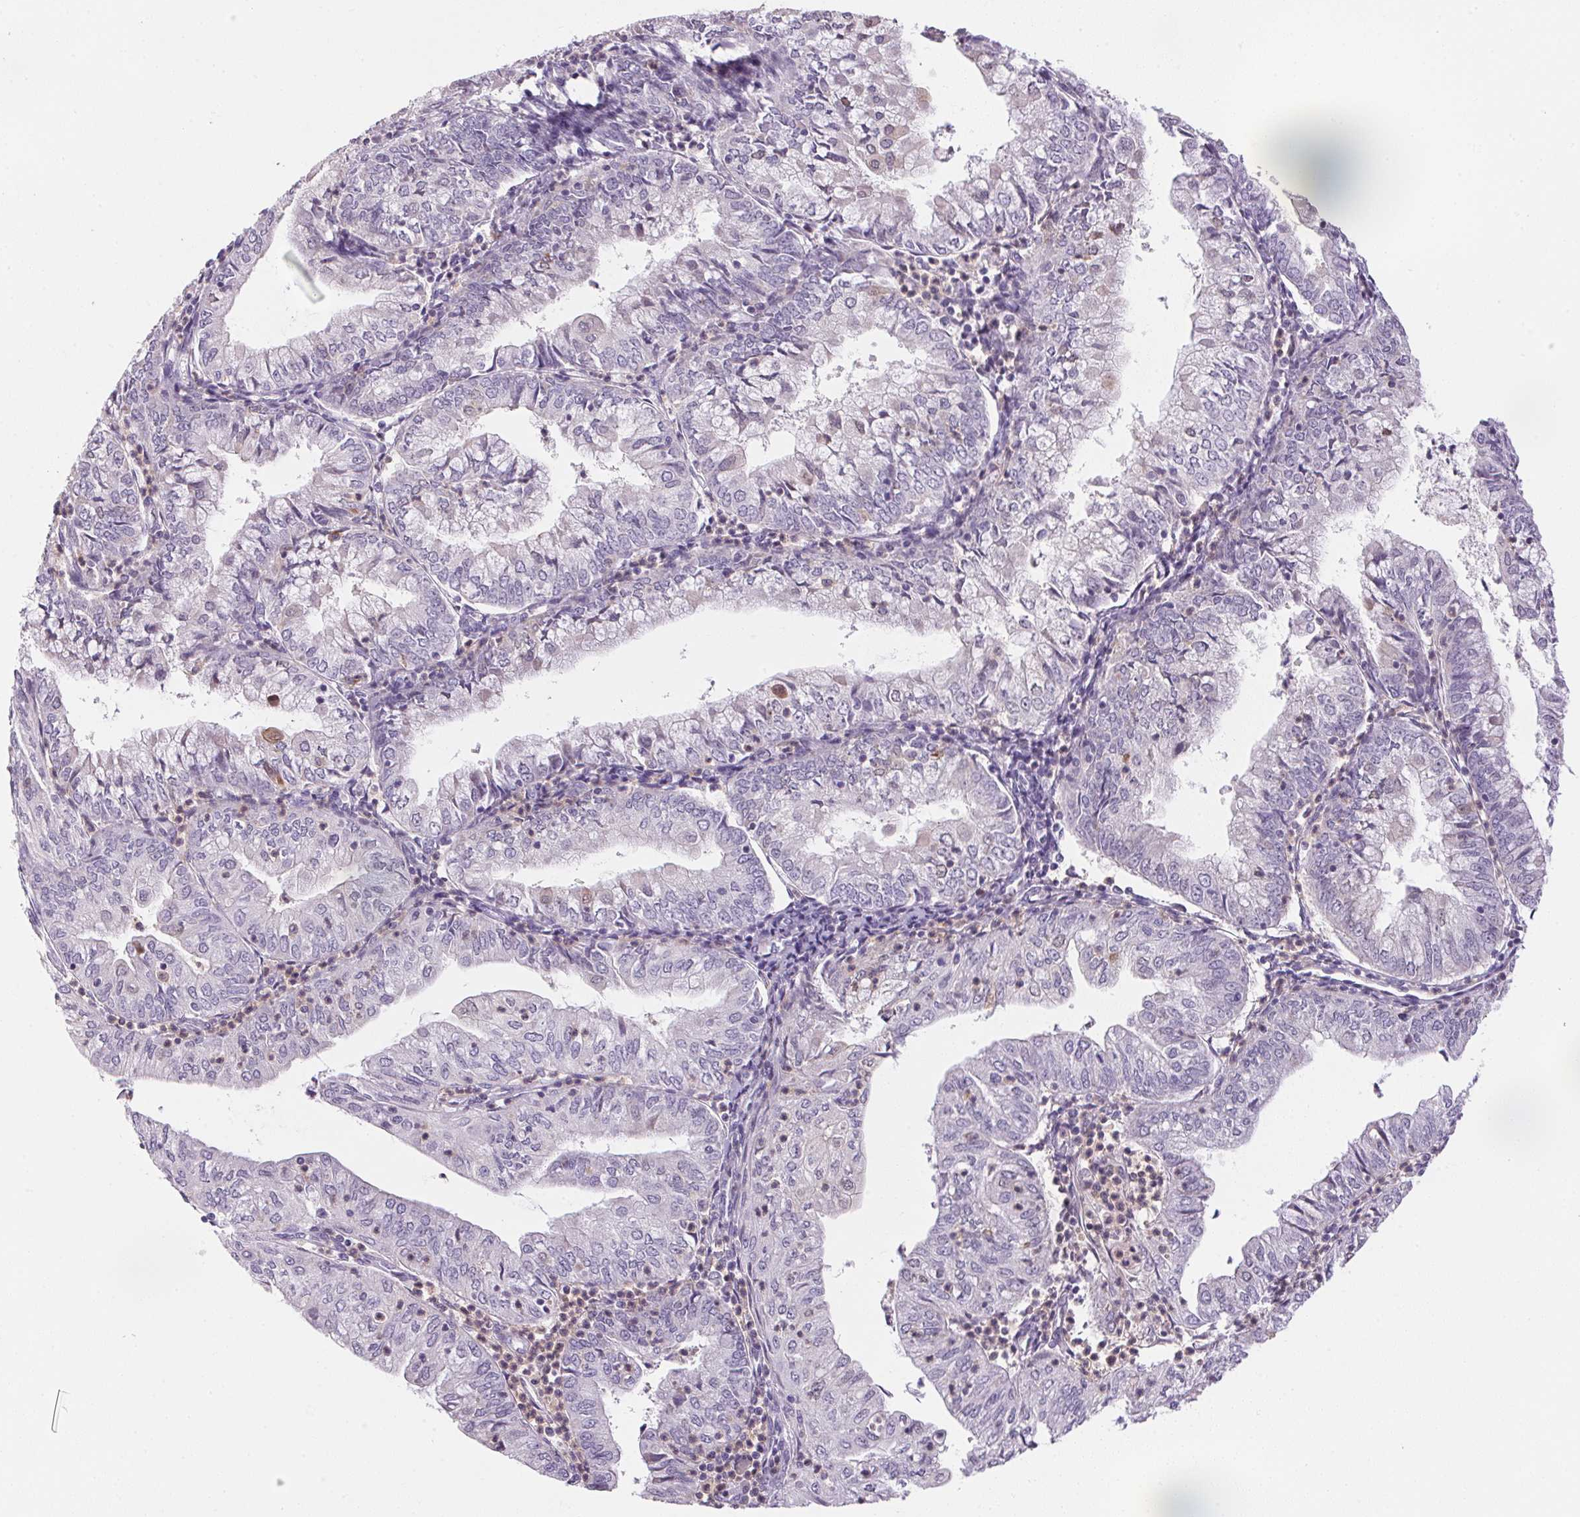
{"staining": {"intensity": "negative", "quantity": "none", "location": "none"}, "tissue": "endometrial cancer", "cell_type": "Tumor cells", "image_type": "cancer", "snomed": [{"axis": "morphology", "description": "Adenocarcinoma, NOS"}, {"axis": "topography", "description": "Endometrium"}], "caption": "The micrograph displays no significant staining in tumor cells of adenocarcinoma (endometrial).", "gene": "ECPAS", "patient": {"sex": "female", "age": 55}}